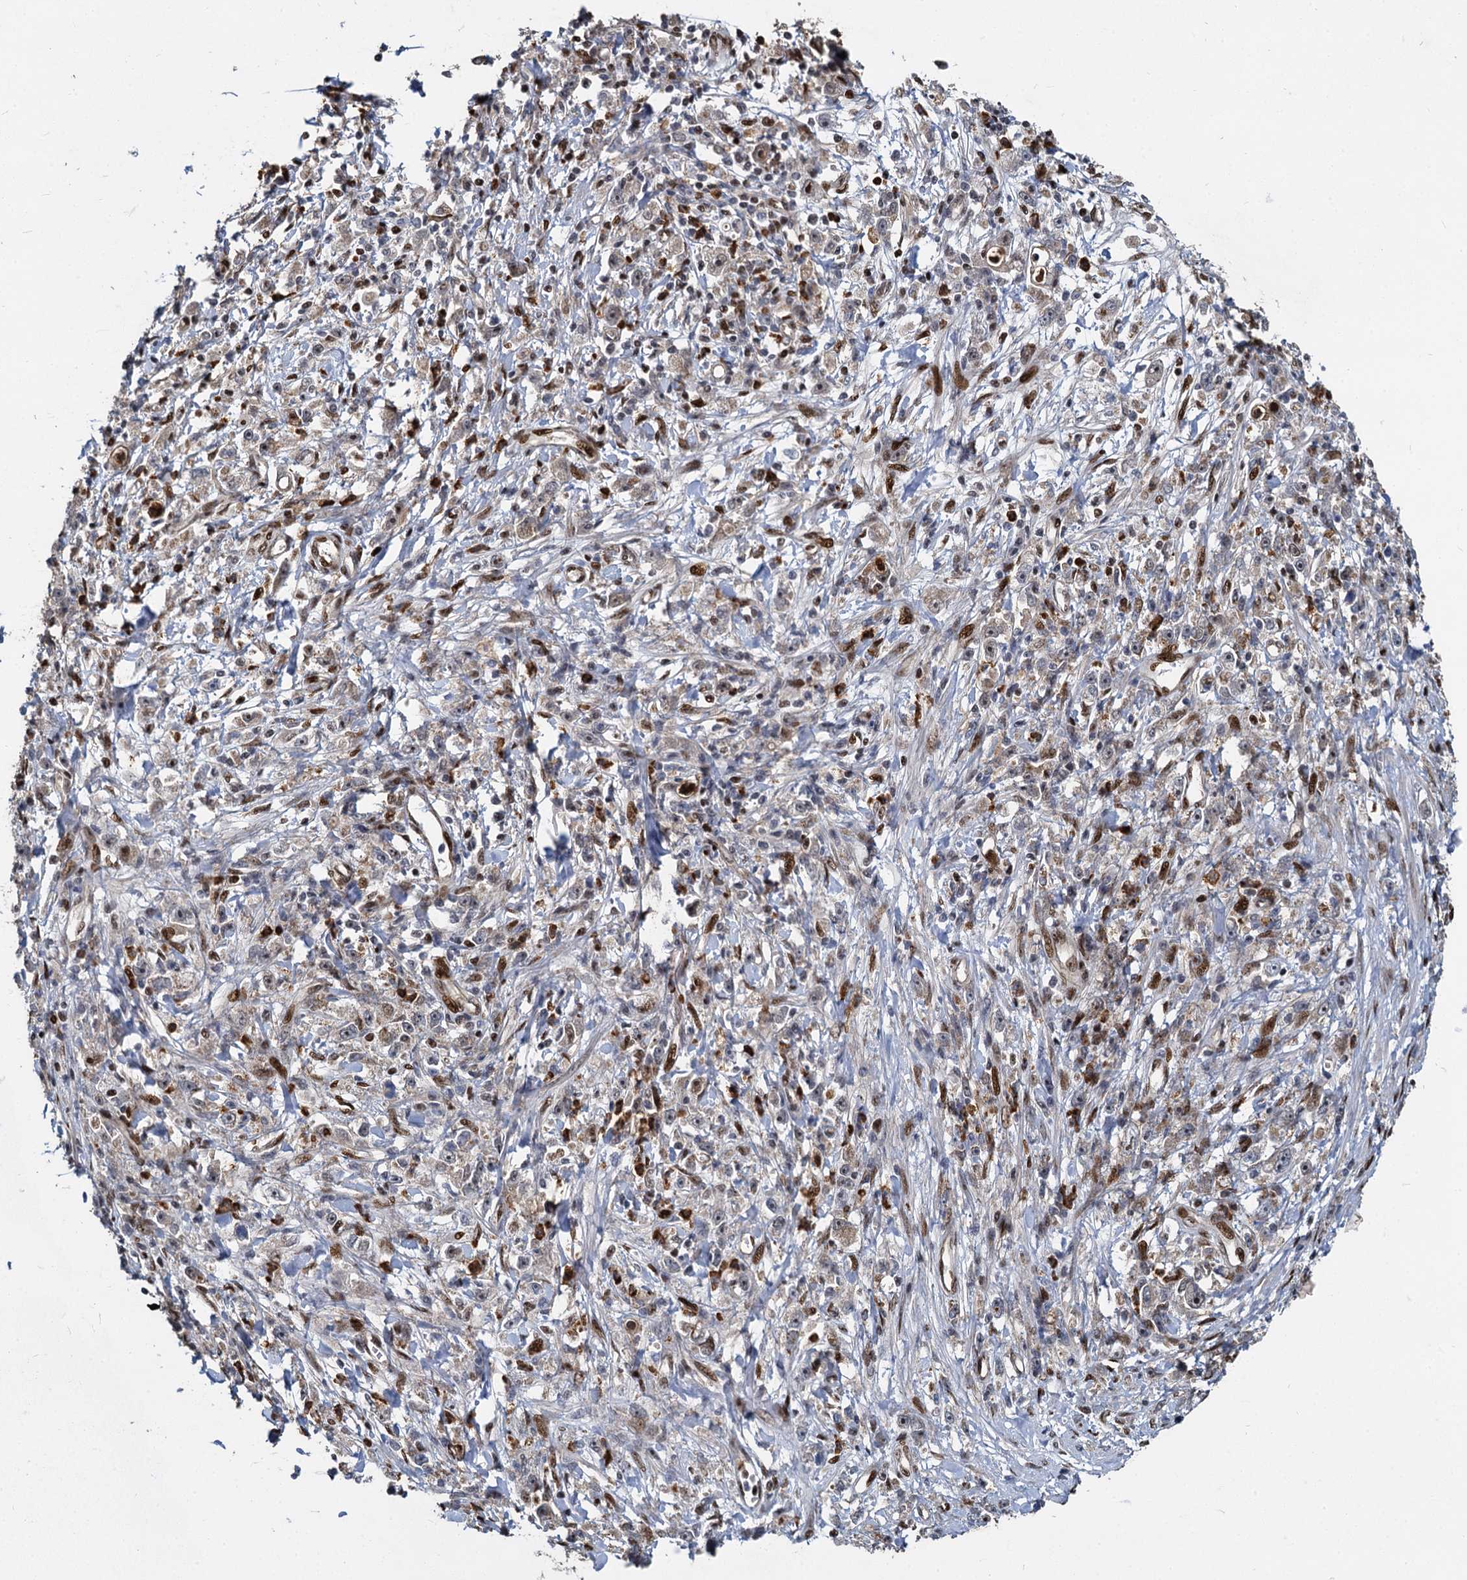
{"staining": {"intensity": "weak", "quantity": "25%-75%", "location": "cytoplasmic/membranous,nuclear"}, "tissue": "stomach cancer", "cell_type": "Tumor cells", "image_type": "cancer", "snomed": [{"axis": "morphology", "description": "Adenocarcinoma, NOS"}, {"axis": "topography", "description": "Stomach"}], "caption": "This is an image of immunohistochemistry staining of stomach cancer, which shows weak staining in the cytoplasmic/membranous and nuclear of tumor cells.", "gene": "ANKRD49", "patient": {"sex": "female", "age": 59}}